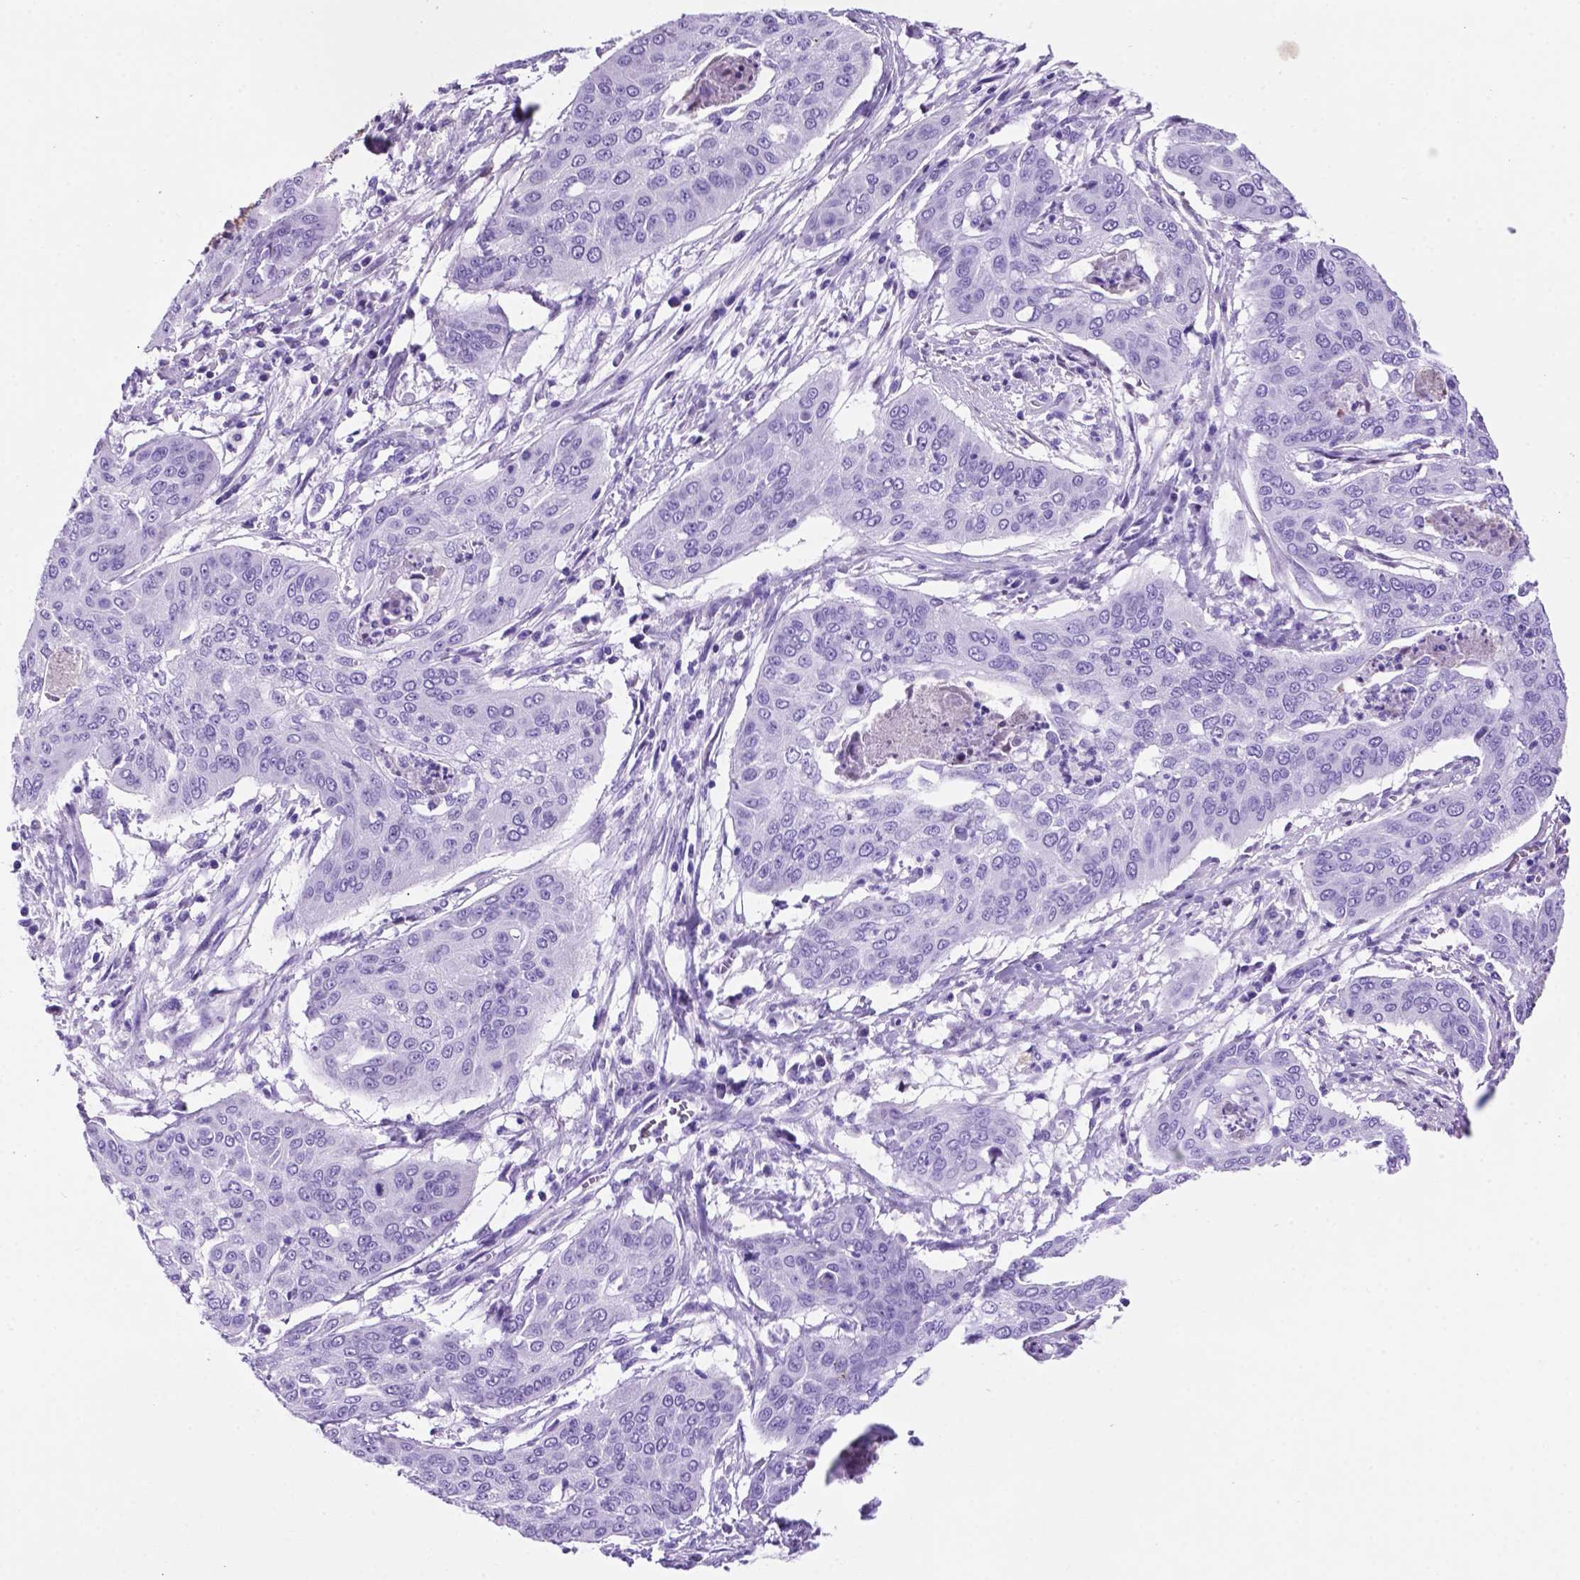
{"staining": {"intensity": "negative", "quantity": "none", "location": "none"}, "tissue": "cervical cancer", "cell_type": "Tumor cells", "image_type": "cancer", "snomed": [{"axis": "morphology", "description": "Squamous cell carcinoma, NOS"}, {"axis": "topography", "description": "Cervix"}], "caption": "This photomicrograph is of cervical squamous cell carcinoma stained with IHC to label a protein in brown with the nuclei are counter-stained blue. There is no staining in tumor cells.", "gene": "C17orf107", "patient": {"sex": "female", "age": 39}}